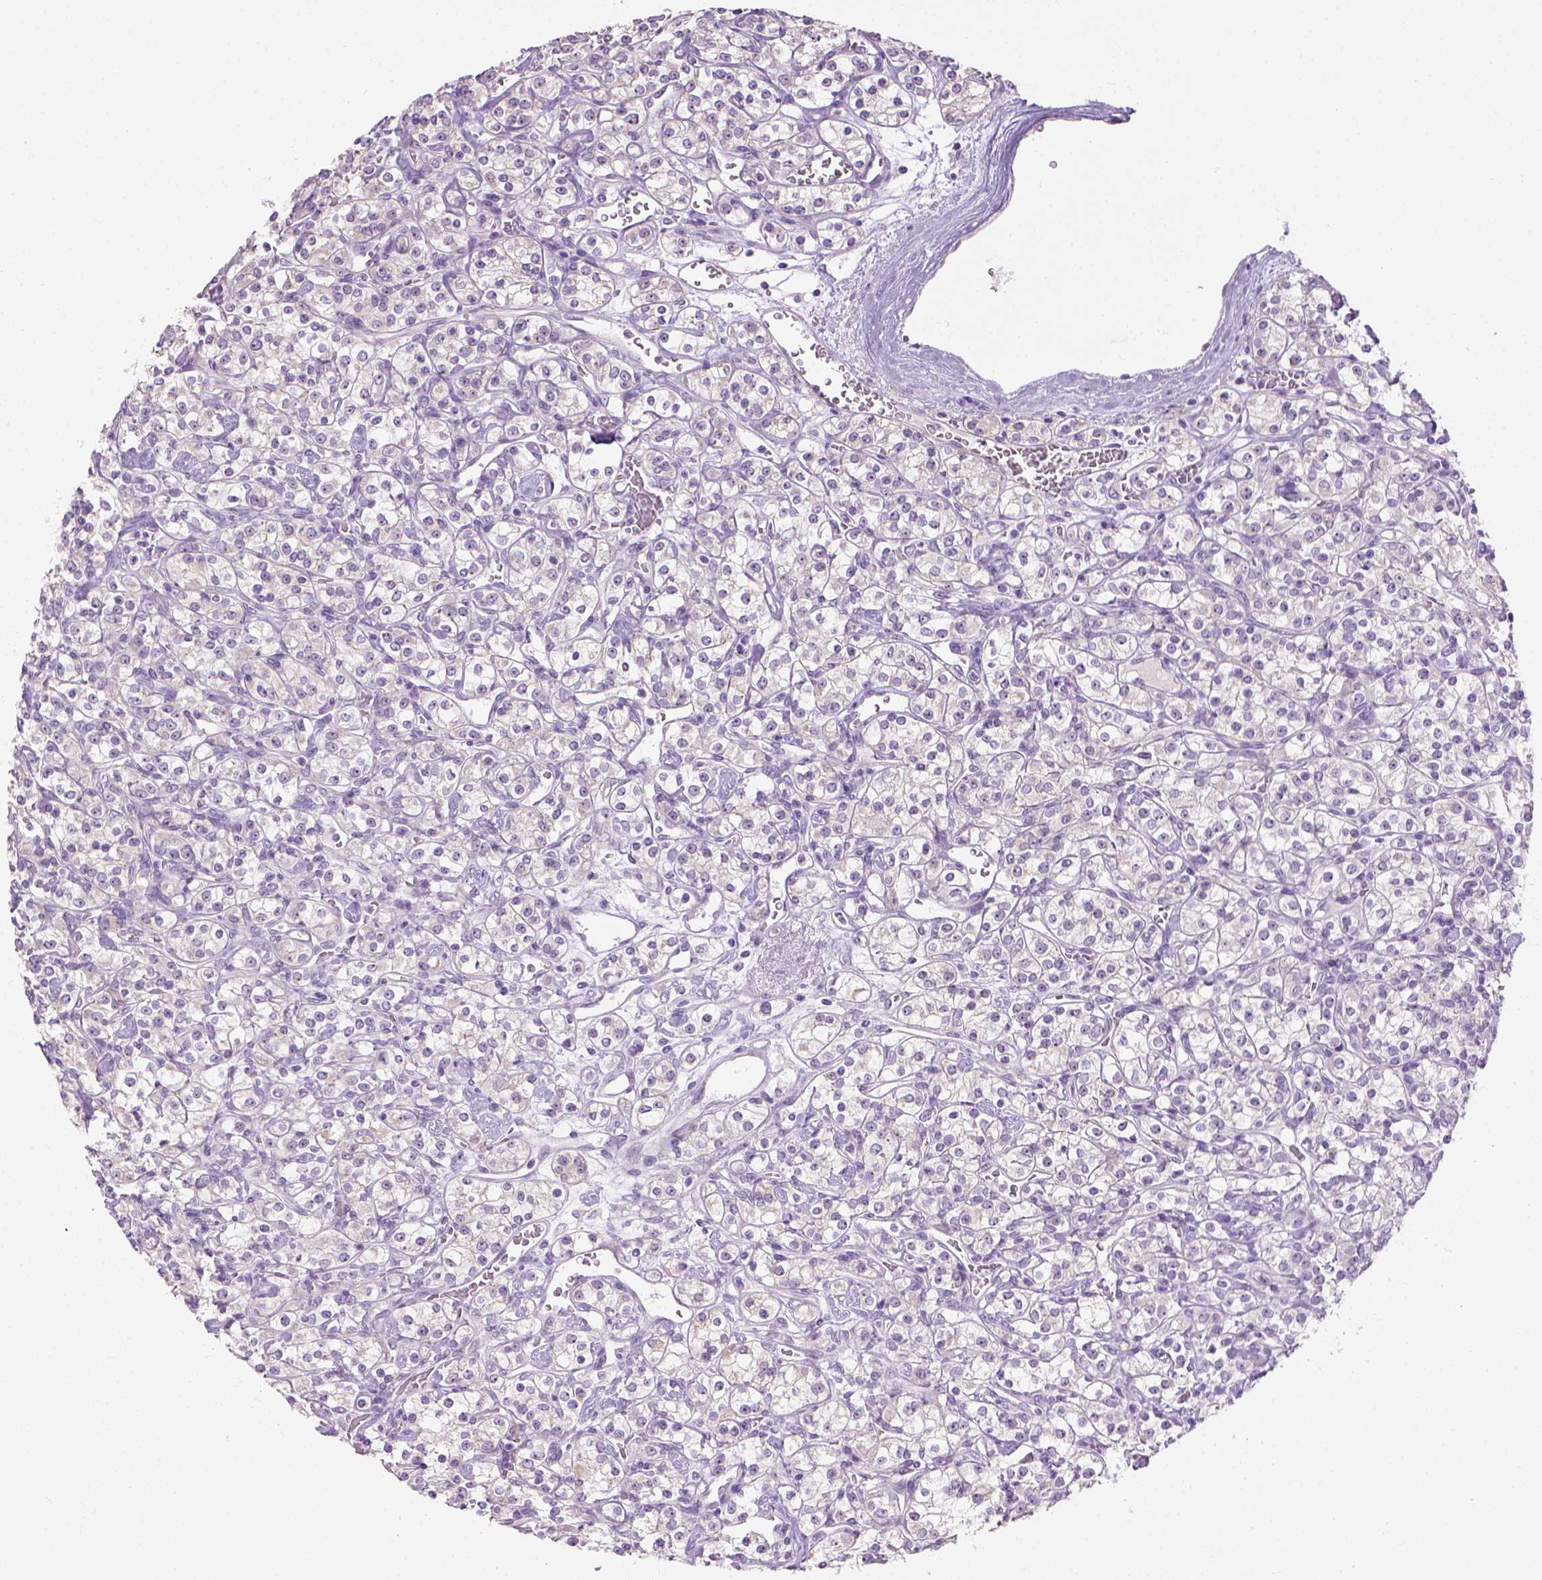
{"staining": {"intensity": "negative", "quantity": "none", "location": "none"}, "tissue": "renal cancer", "cell_type": "Tumor cells", "image_type": "cancer", "snomed": [{"axis": "morphology", "description": "Adenocarcinoma, NOS"}, {"axis": "topography", "description": "Kidney"}], "caption": "Immunohistochemistry (IHC) photomicrograph of renal adenocarcinoma stained for a protein (brown), which displays no expression in tumor cells.", "gene": "UTP4", "patient": {"sex": "male", "age": 77}}